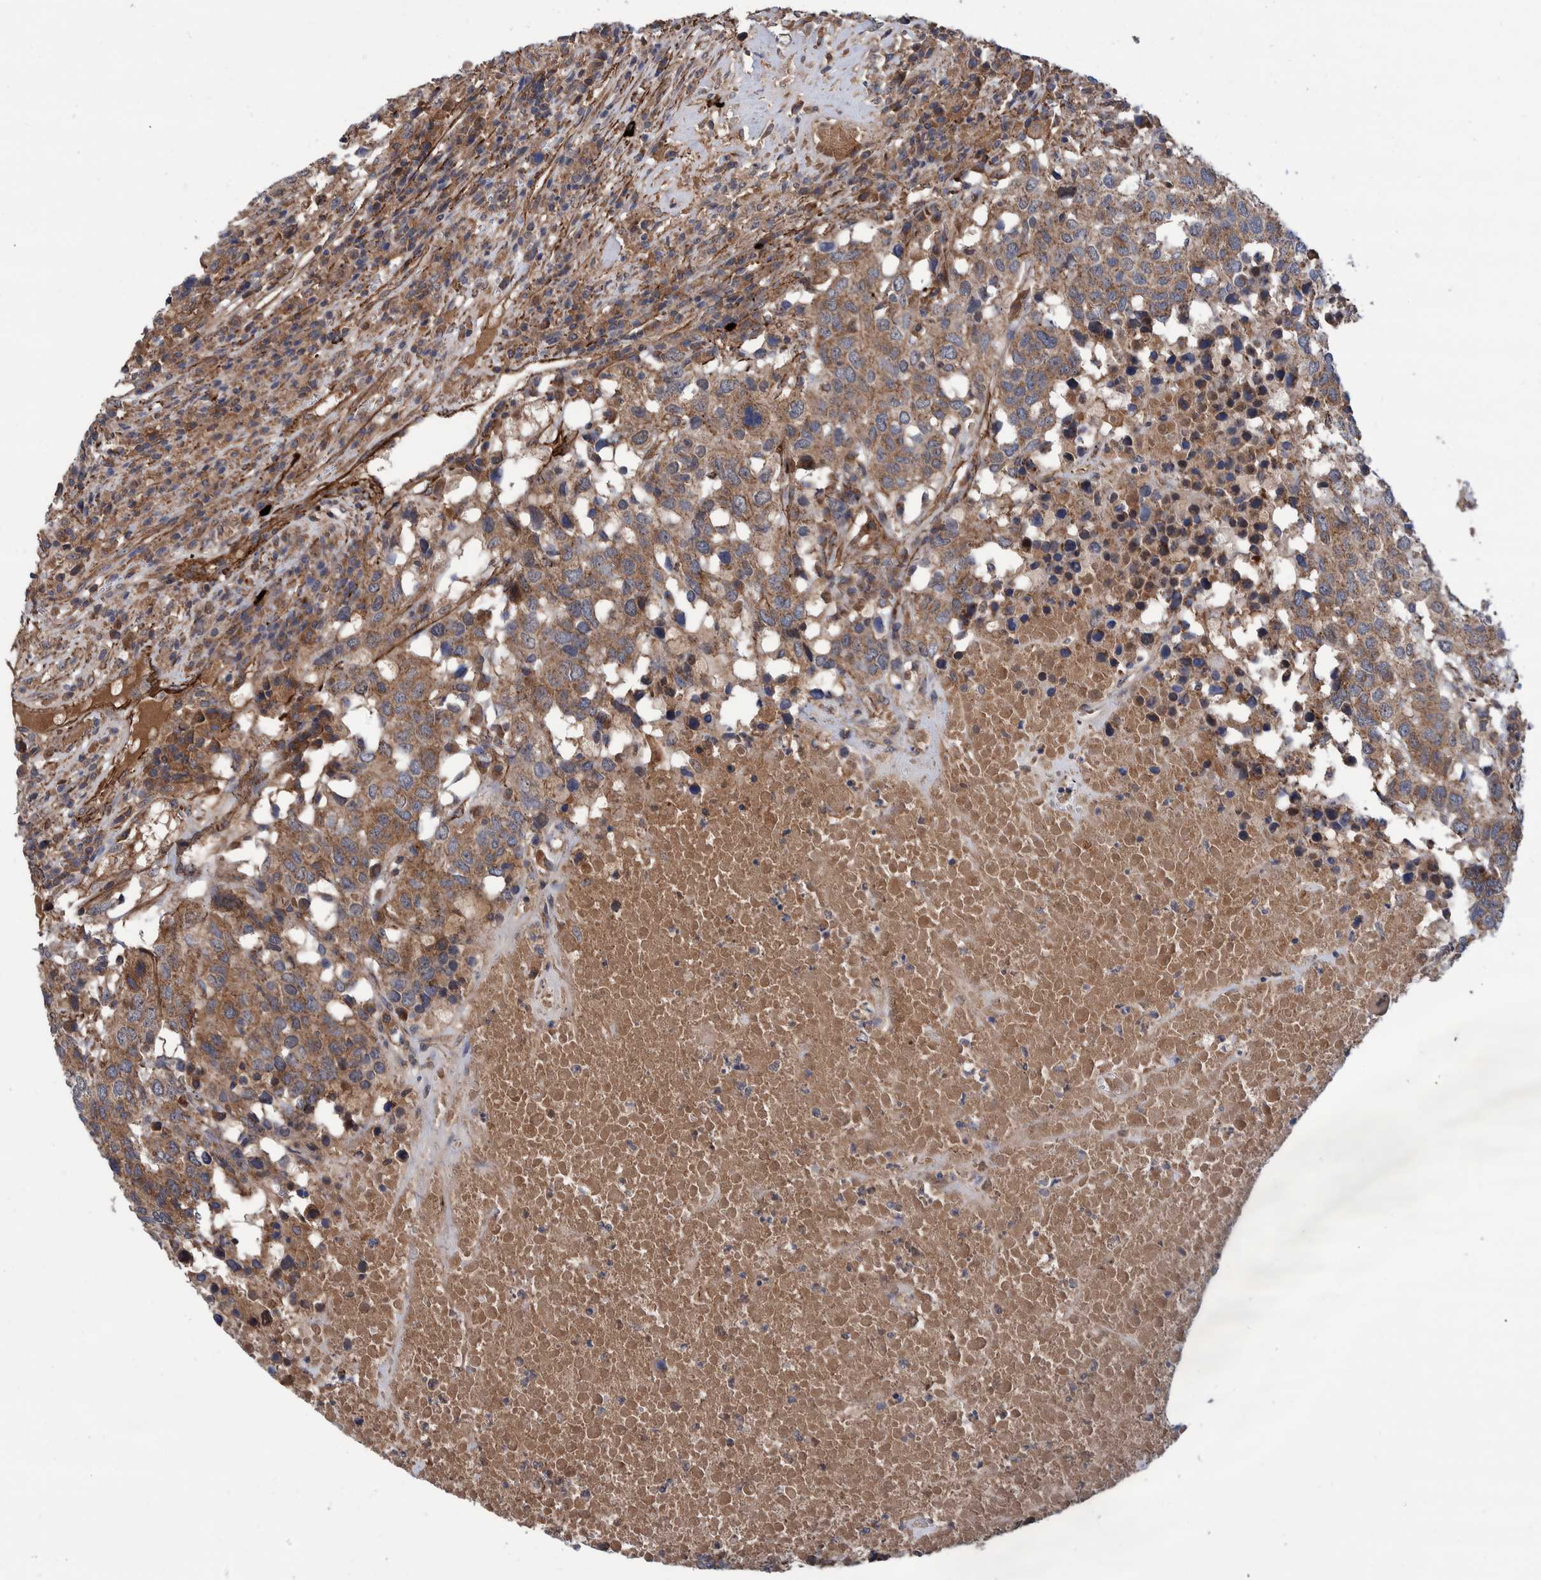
{"staining": {"intensity": "moderate", "quantity": ">75%", "location": "cytoplasmic/membranous"}, "tissue": "head and neck cancer", "cell_type": "Tumor cells", "image_type": "cancer", "snomed": [{"axis": "morphology", "description": "Squamous cell carcinoma, NOS"}, {"axis": "topography", "description": "Head-Neck"}], "caption": "Squamous cell carcinoma (head and neck) stained for a protein (brown) displays moderate cytoplasmic/membranous positive expression in about >75% of tumor cells.", "gene": "SLC25A10", "patient": {"sex": "male", "age": 66}}